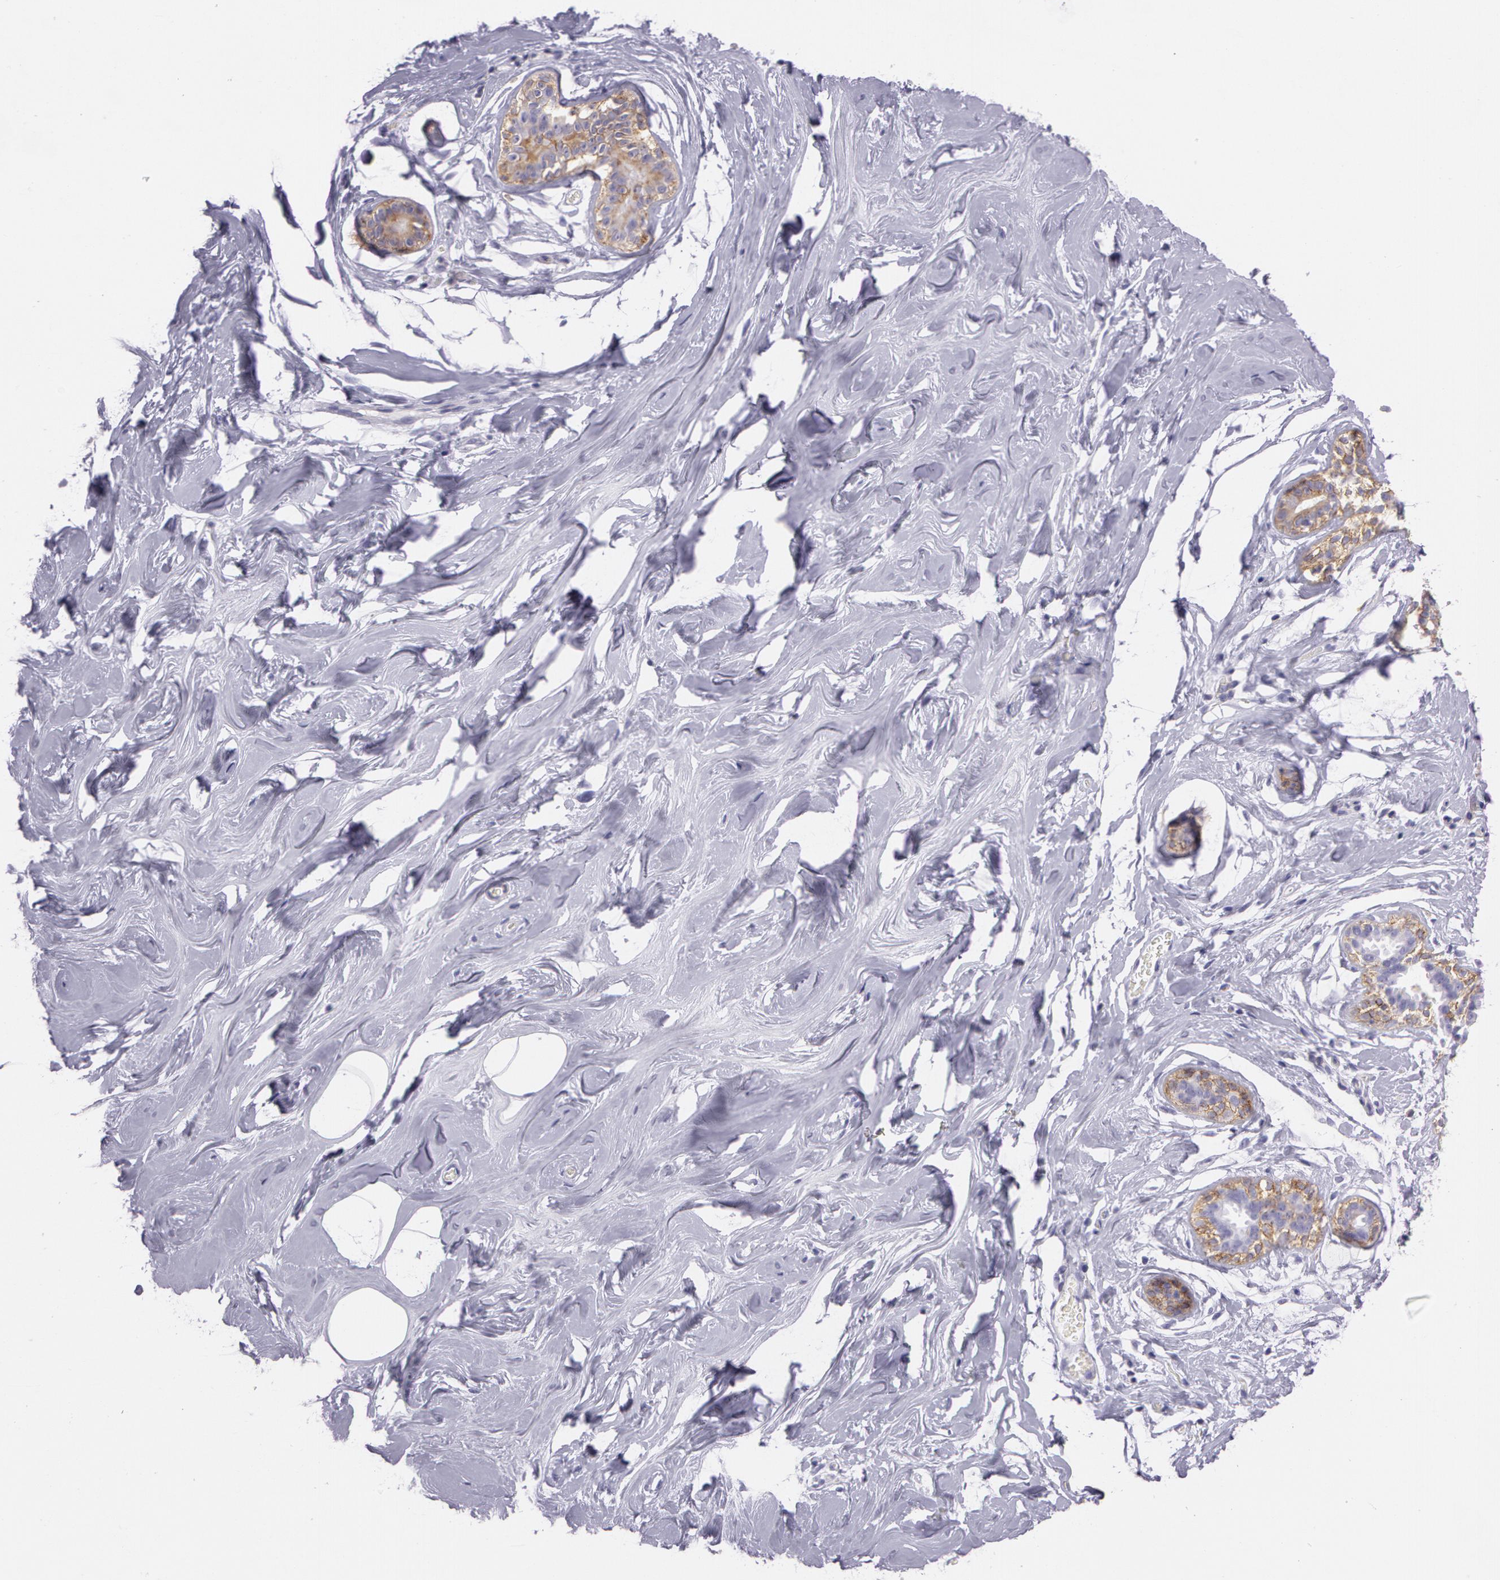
{"staining": {"intensity": "negative", "quantity": "none", "location": "none"}, "tissue": "breast", "cell_type": "Adipocytes", "image_type": "normal", "snomed": [{"axis": "morphology", "description": "Normal tissue, NOS"}, {"axis": "morphology", "description": "Fibrosis, NOS"}, {"axis": "topography", "description": "Breast"}], "caption": "High magnification brightfield microscopy of benign breast stained with DAB (3,3'-diaminobenzidine) (brown) and counterstained with hematoxylin (blue): adipocytes show no significant positivity.", "gene": "LY75", "patient": {"sex": "female", "age": 39}}